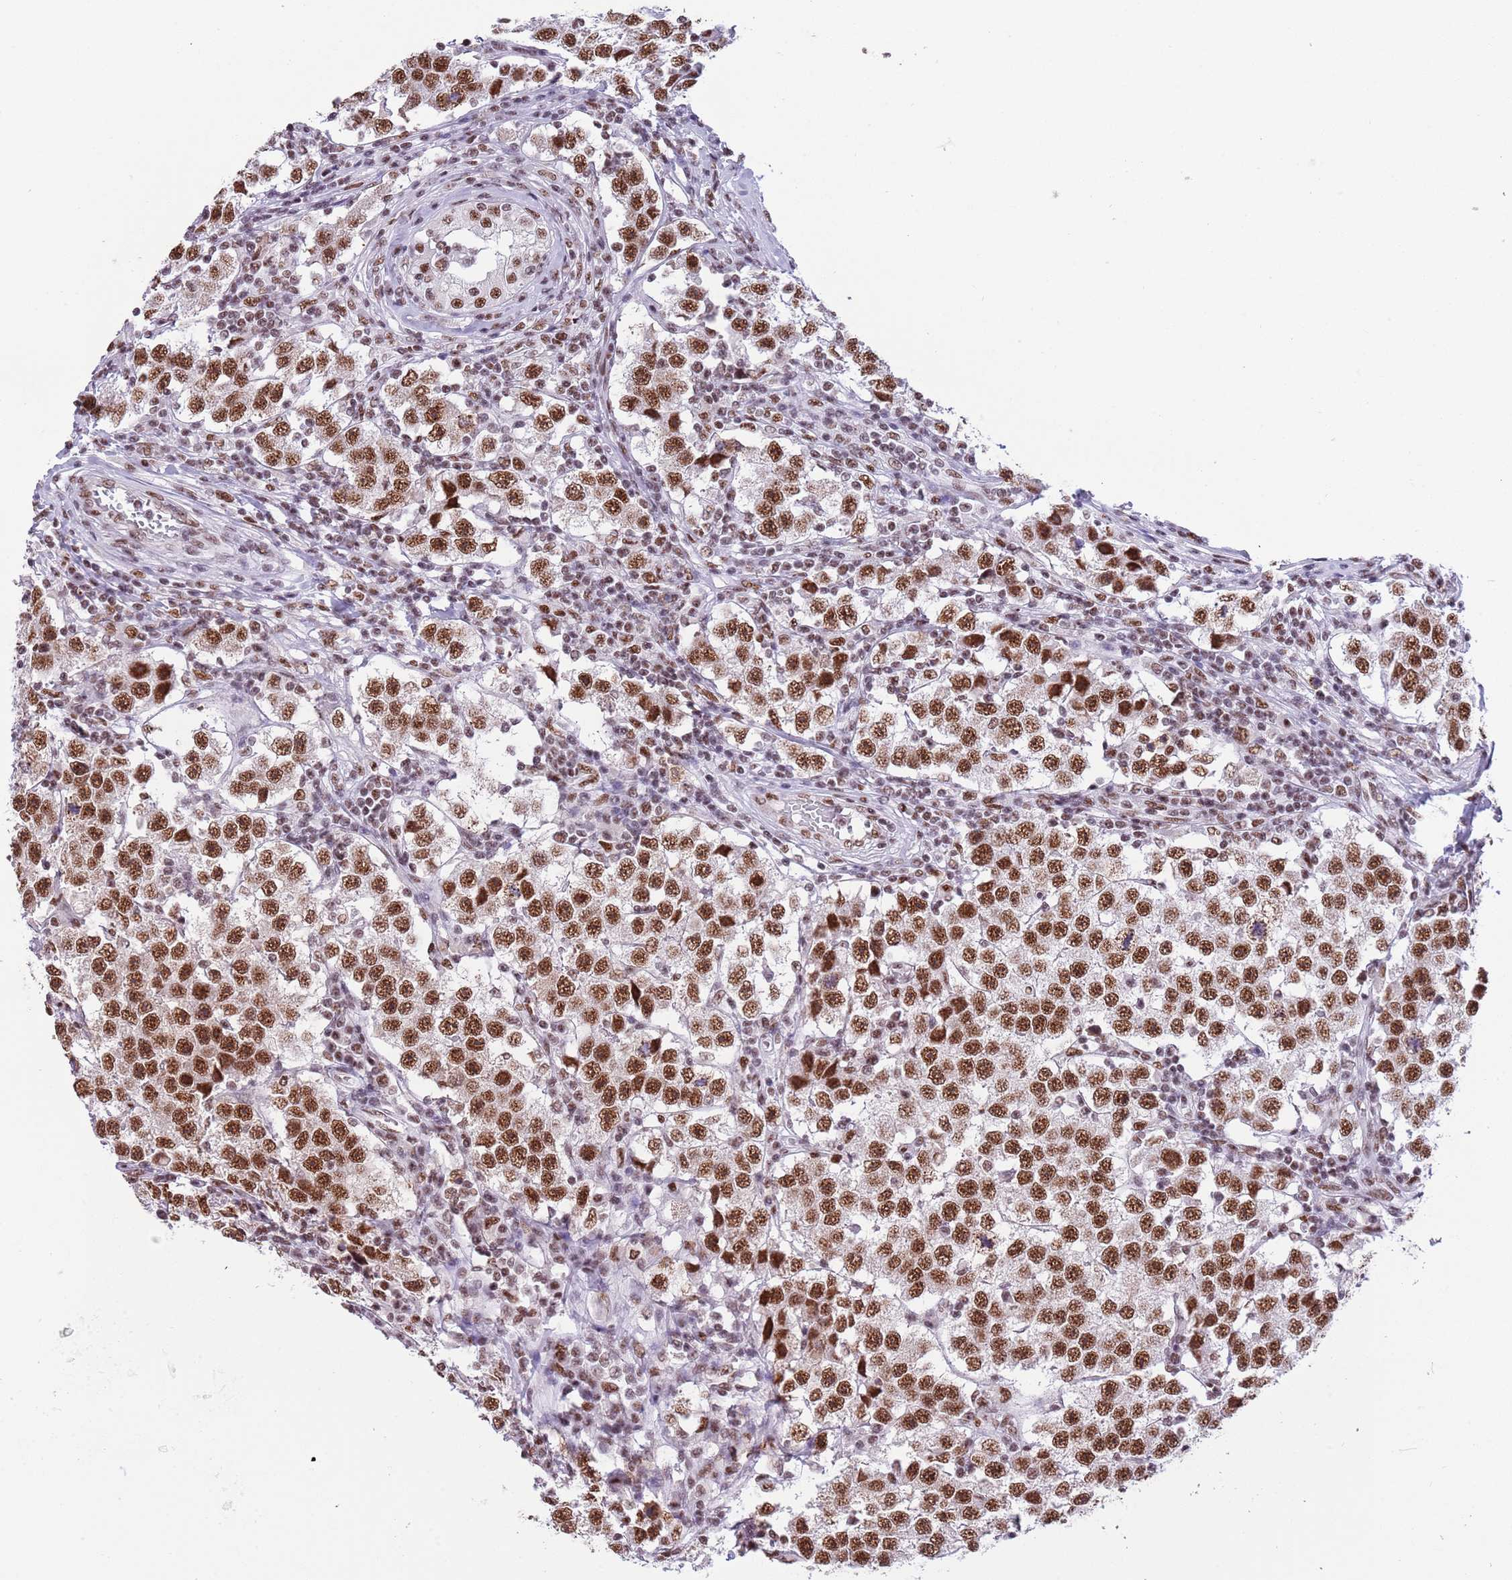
{"staining": {"intensity": "strong", "quantity": ">75%", "location": "nuclear"}, "tissue": "testis cancer", "cell_type": "Tumor cells", "image_type": "cancer", "snomed": [{"axis": "morphology", "description": "Seminoma, NOS"}, {"axis": "topography", "description": "Testis"}], "caption": "Immunohistochemistry photomicrograph of neoplastic tissue: testis seminoma stained using immunohistochemistry reveals high levels of strong protein expression localized specifically in the nuclear of tumor cells, appearing as a nuclear brown color.", "gene": "SF3A2", "patient": {"sex": "male", "age": 34}}